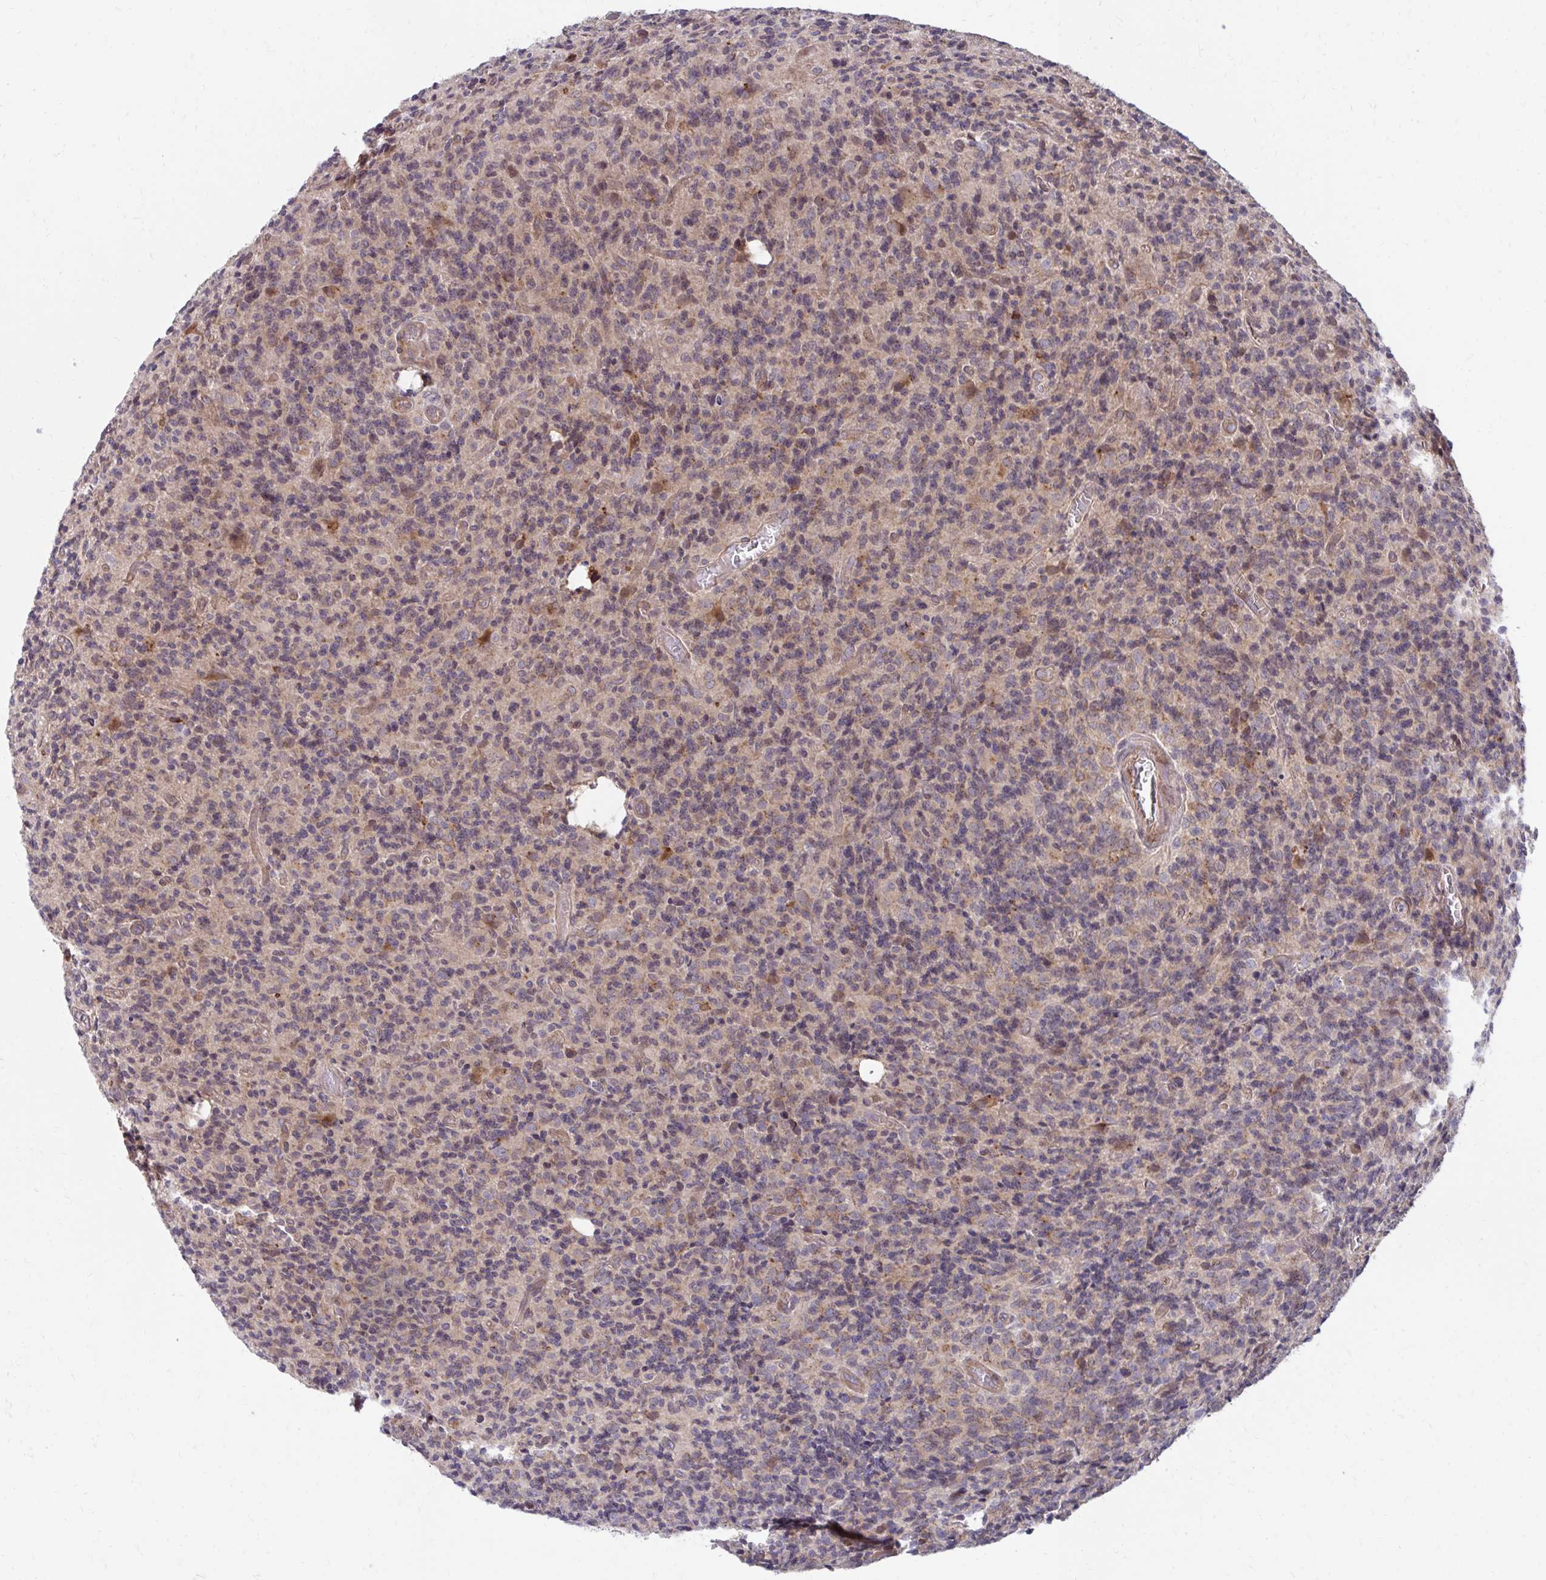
{"staining": {"intensity": "weak", "quantity": "<25%", "location": "cytoplasmic/membranous"}, "tissue": "glioma", "cell_type": "Tumor cells", "image_type": "cancer", "snomed": [{"axis": "morphology", "description": "Glioma, malignant, High grade"}, {"axis": "topography", "description": "Brain"}], "caption": "Photomicrograph shows no significant protein positivity in tumor cells of high-grade glioma (malignant).", "gene": "ITPR2", "patient": {"sex": "male", "age": 76}}